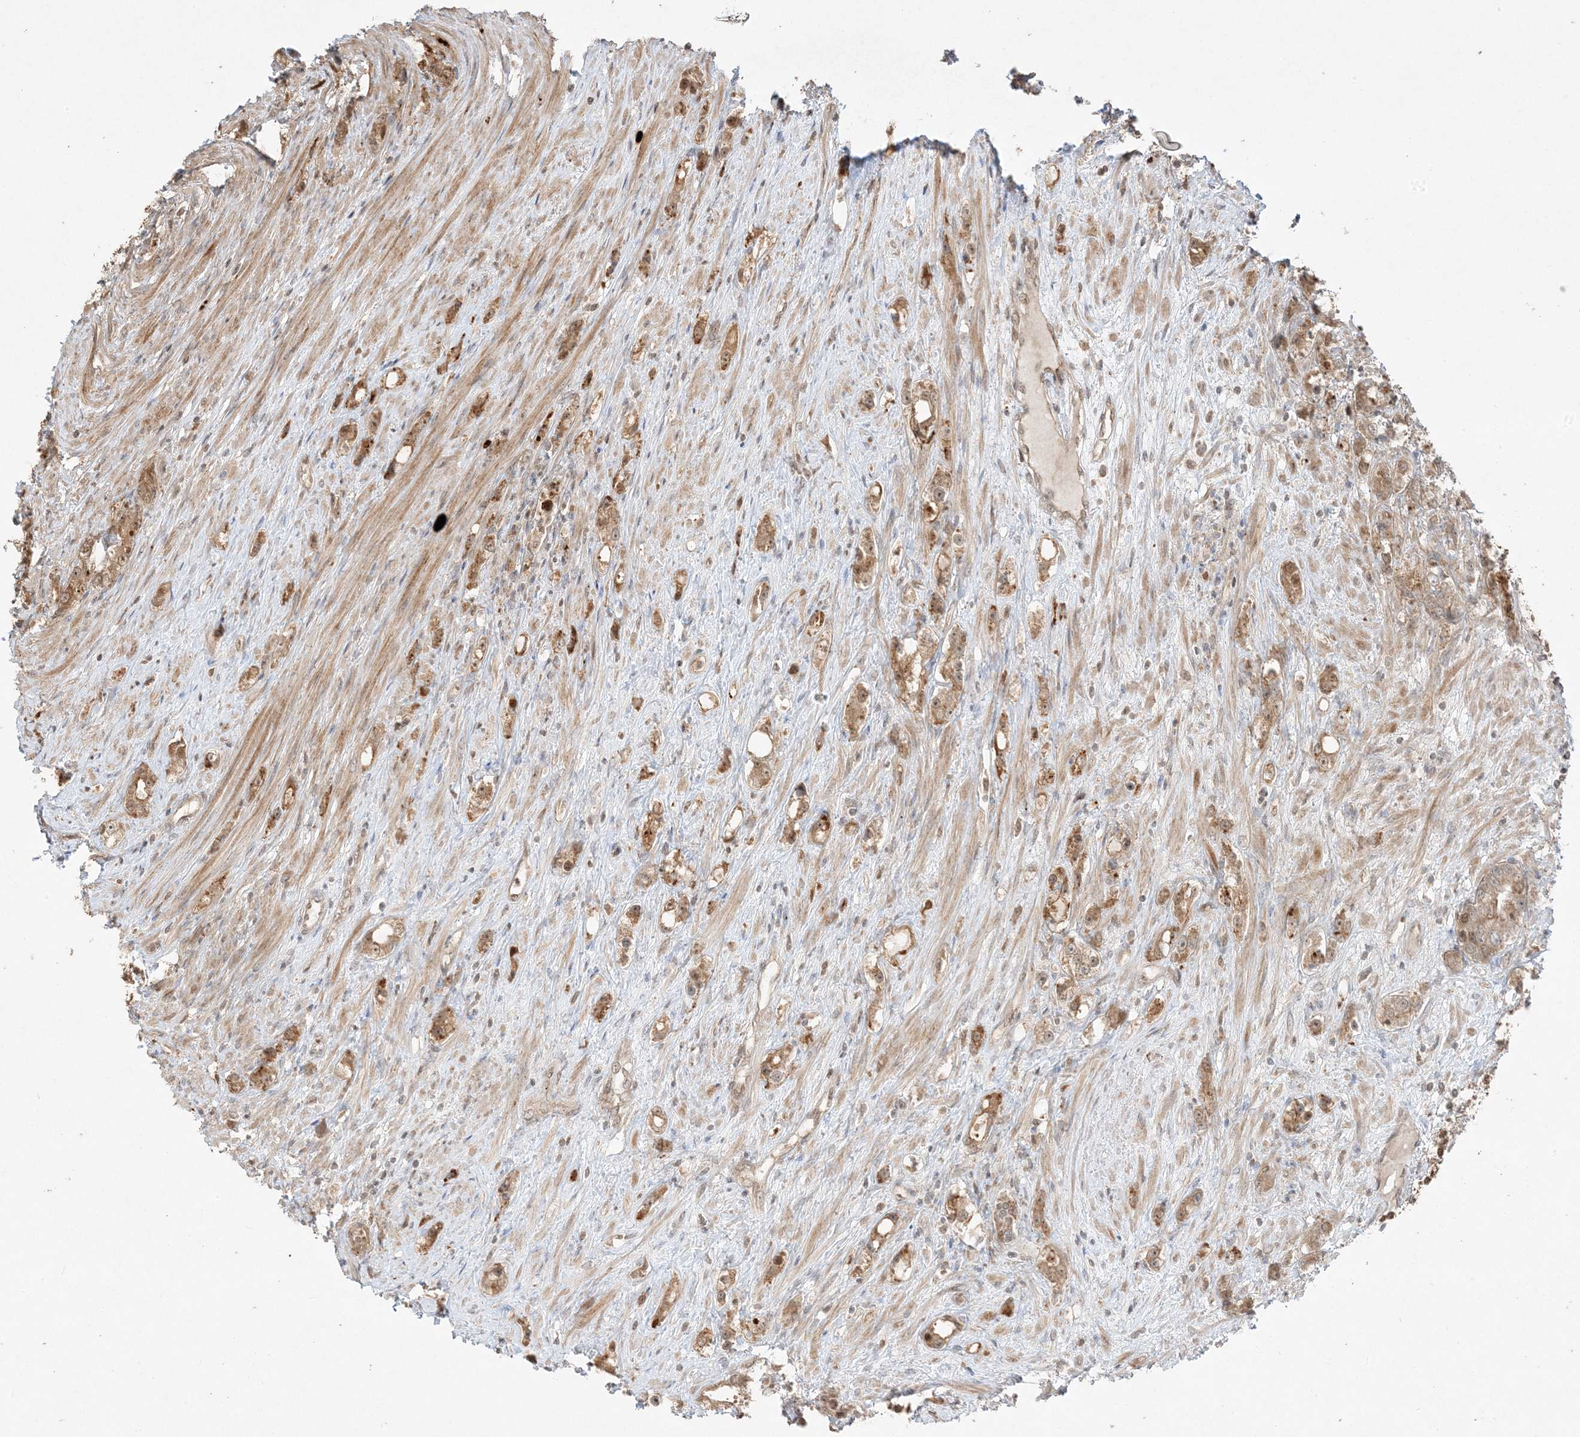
{"staining": {"intensity": "moderate", "quantity": ">75%", "location": "cytoplasmic/membranous,nuclear"}, "tissue": "prostate cancer", "cell_type": "Tumor cells", "image_type": "cancer", "snomed": [{"axis": "morphology", "description": "Adenocarcinoma, High grade"}, {"axis": "topography", "description": "Prostate"}], "caption": "IHC (DAB) staining of human prostate cancer reveals moderate cytoplasmic/membranous and nuclear protein staining in about >75% of tumor cells.", "gene": "ZBTB41", "patient": {"sex": "male", "age": 63}}